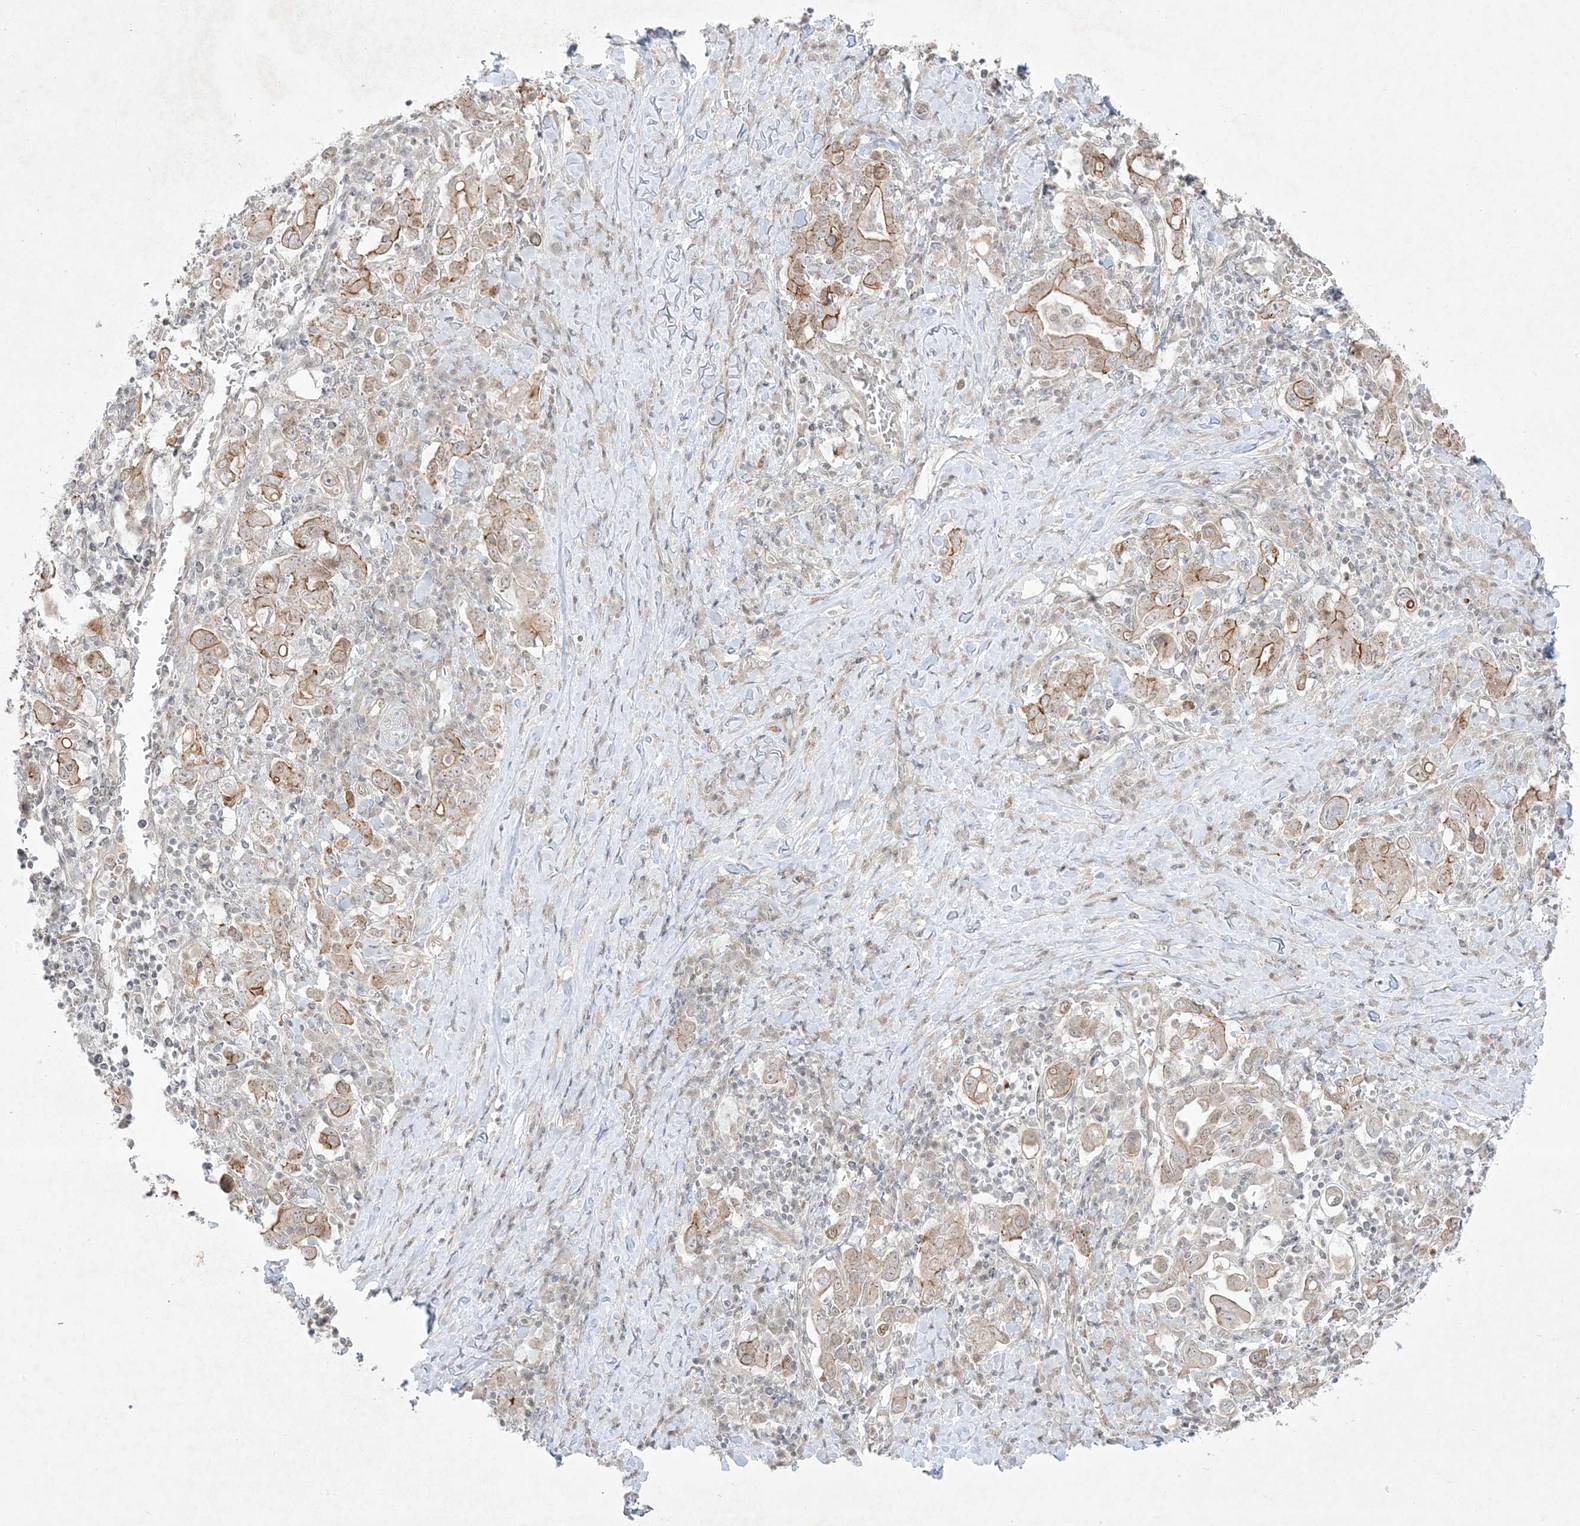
{"staining": {"intensity": "moderate", "quantity": "25%-75%", "location": "cytoplasmic/membranous"}, "tissue": "stomach cancer", "cell_type": "Tumor cells", "image_type": "cancer", "snomed": [{"axis": "morphology", "description": "Adenocarcinoma, NOS"}, {"axis": "topography", "description": "Stomach, upper"}], "caption": "High-magnification brightfield microscopy of stomach adenocarcinoma stained with DAB (brown) and counterstained with hematoxylin (blue). tumor cells exhibit moderate cytoplasmic/membranous staining is present in approximately25%-75% of cells. The staining was performed using DAB, with brown indicating positive protein expression. Nuclei are stained blue with hematoxylin.", "gene": "PTK6", "patient": {"sex": "male", "age": 62}}